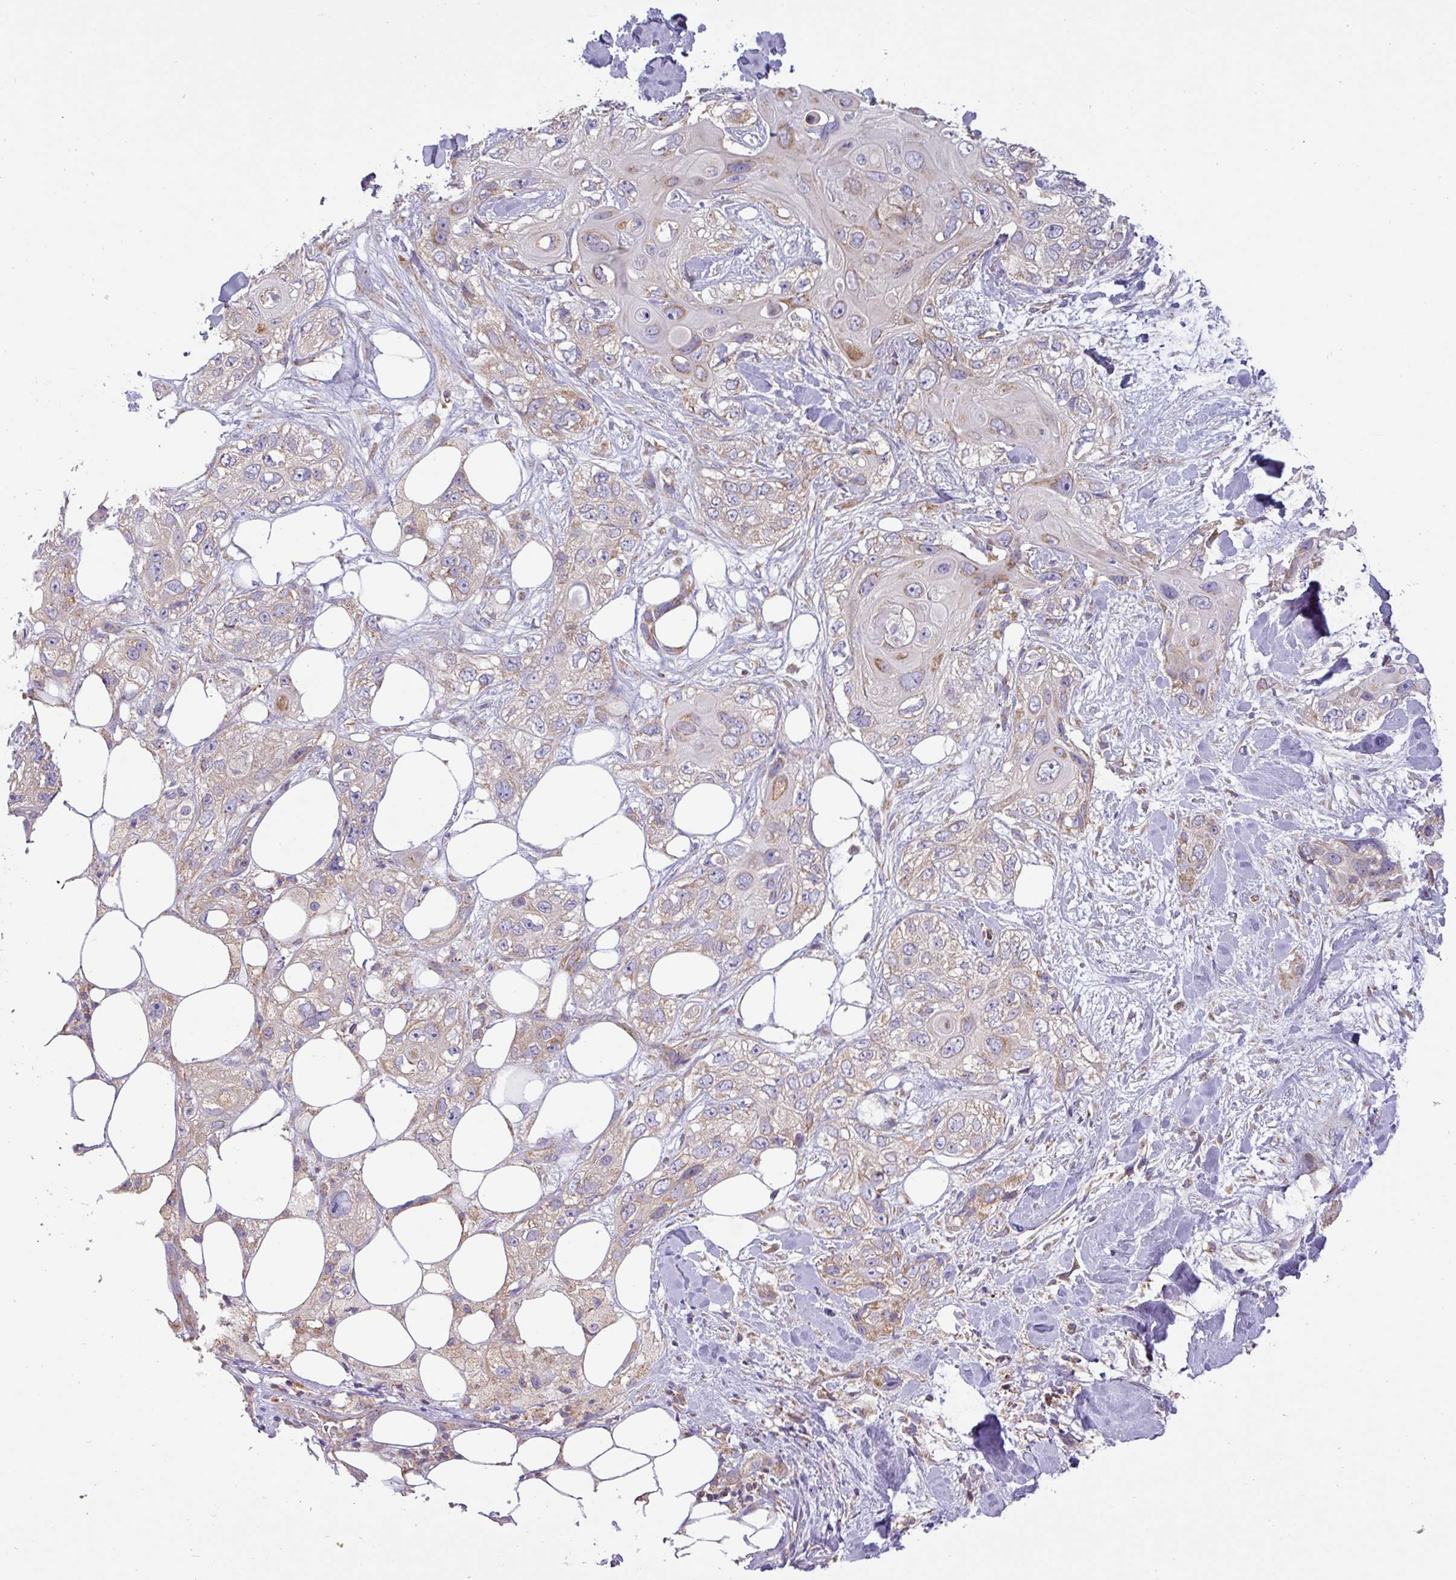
{"staining": {"intensity": "weak", "quantity": "<25%", "location": "cytoplasmic/membranous"}, "tissue": "skin cancer", "cell_type": "Tumor cells", "image_type": "cancer", "snomed": [{"axis": "morphology", "description": "Normal tissue, NOS"}, {"axis": "morphology", "description": "Squamous cell carcinoma, NOS"}, {"axis": "topography", "description": "Skin"}], "caption": "This is a micrograph of immunohistochemistry staining of skin squamous cell carcinoma, which shows no expression in tumor cells.", "gene": "ZNF211", "patient": {"sex": "male", "age": 72}}